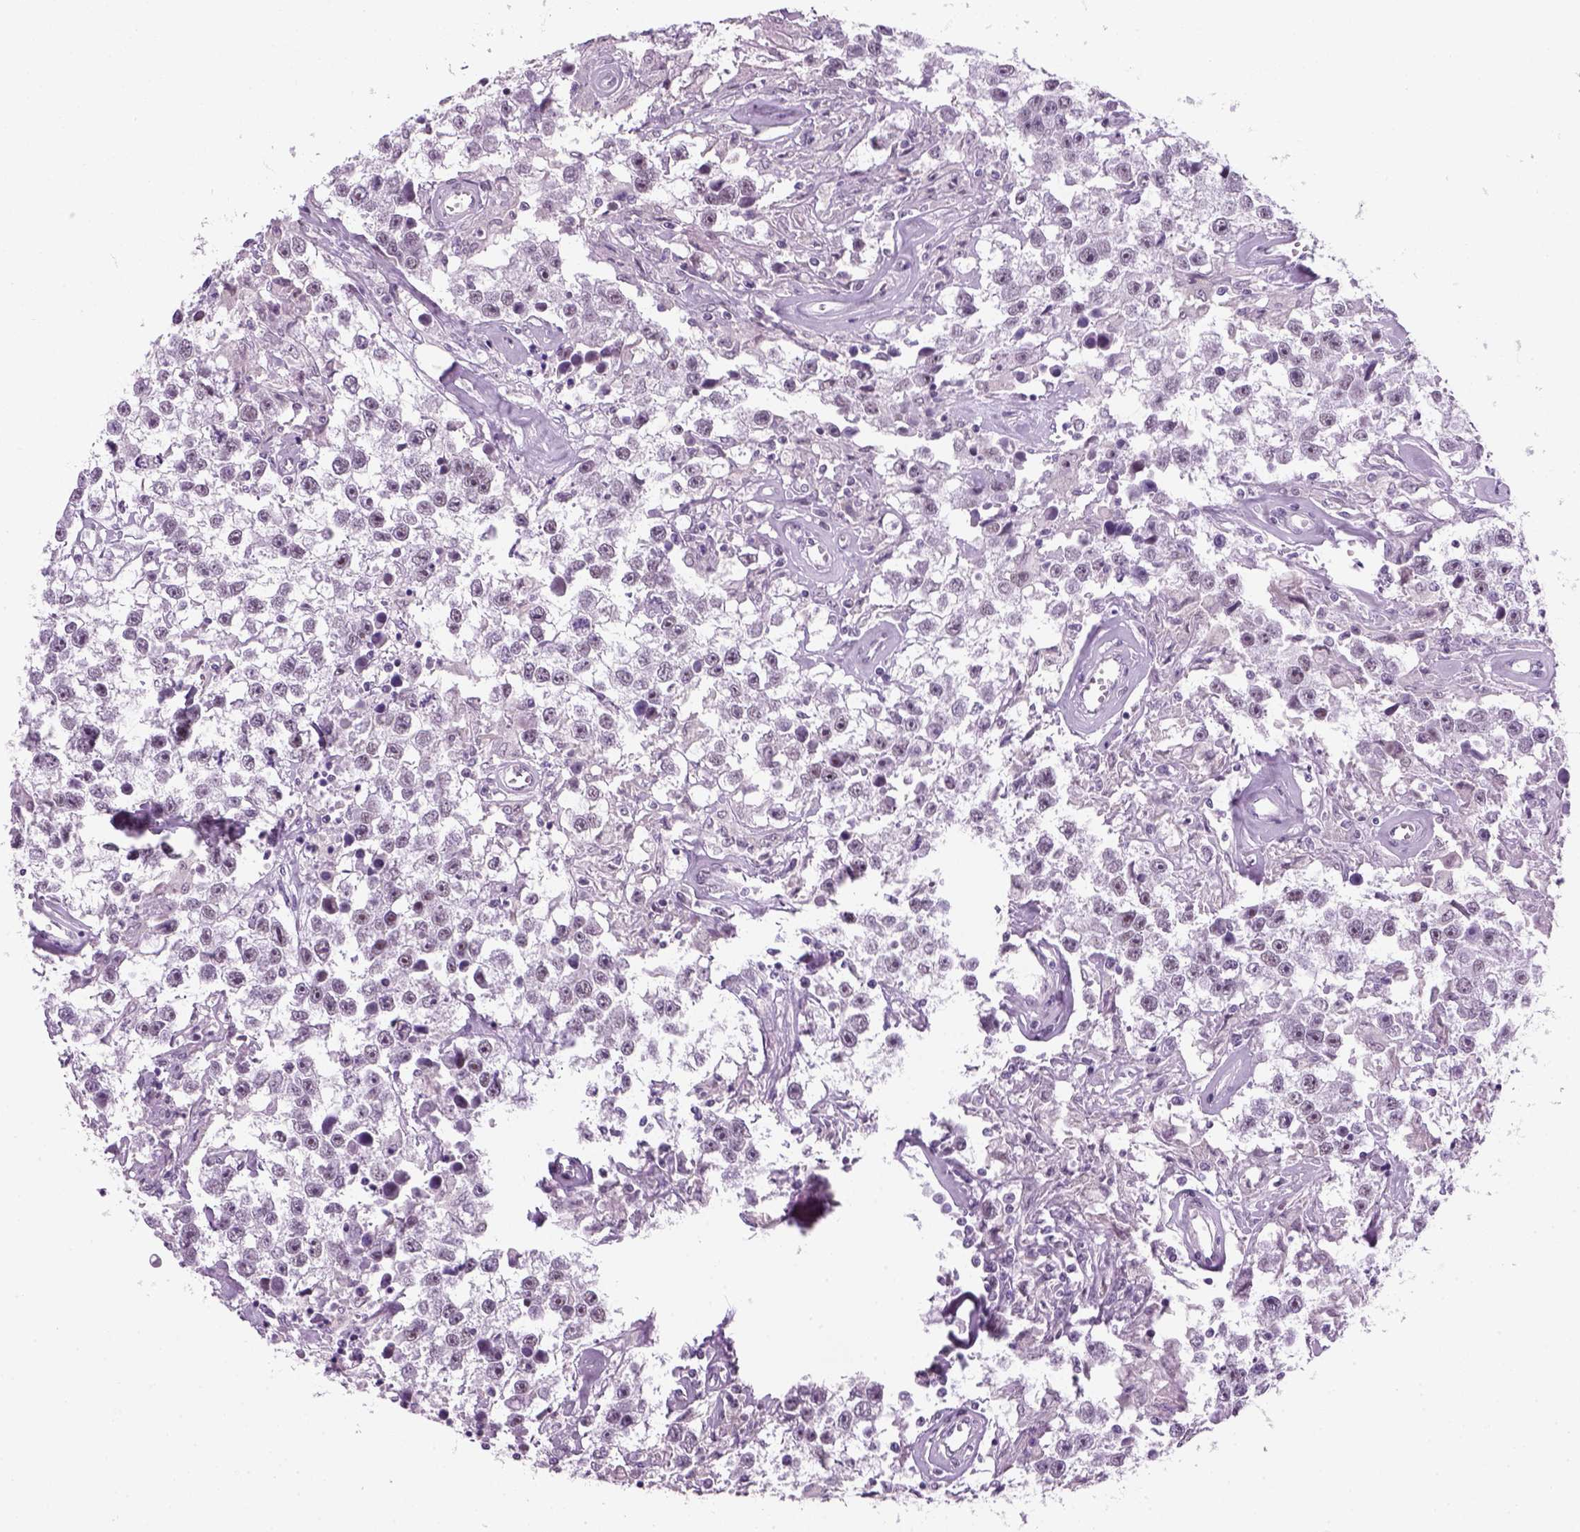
{"staining": {"intensity": "negative", "quantity": "none", "location": "none"}, "tissue": "testis cancer", "cell_type": "Tumor cells", "image_type": "cancer", "snomed": [{"axis": "morphology", "description": "Seminoma, NOS"}, {"axis": "topography", "description": "Testis"}], "caption": "There is no significant expression in tumor cells of testis cancer. (DAB immunohistochemistry, high magnification).", "gene": "ZNF865", "patient": {"sex": "male", "age": 43}}